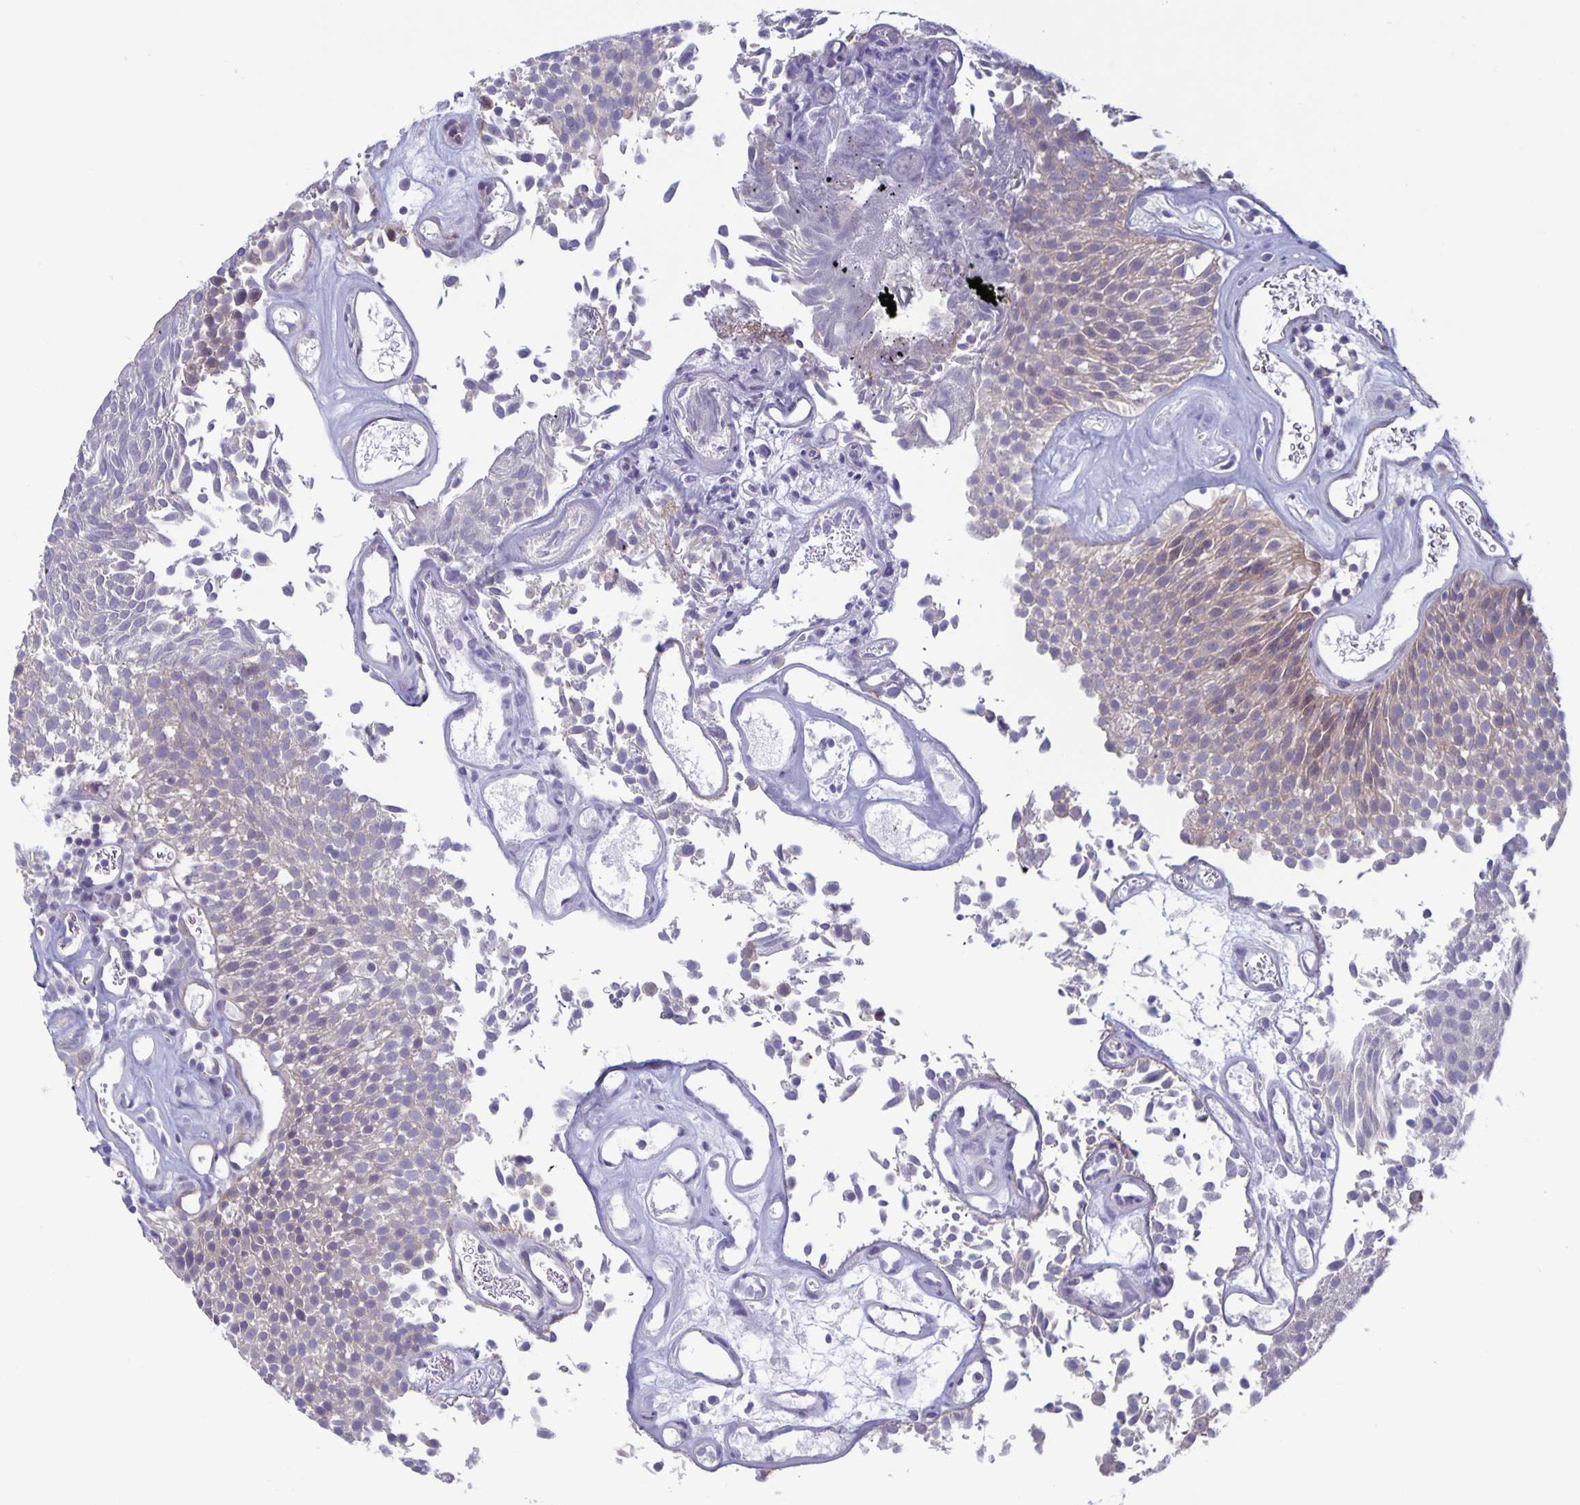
{"staining": {"intensity": "weak", "quantity": "<25%", "location": "cytoplasmic/membranous"}, "tissue": "urothelial cancer", "cell_type": "Tumor cells", "image_type": "cancer", "snomed": [{"axis": "morphology", "description": "Urothelial carcinoma, Low grade"}, {"axis": "topography", "description": "Urinary bladder"}], "caption": "Immunohistochemical staining of human low-grade urothelial carcinoma shows no significant expression in tumor cells.", "gene": "PLCB3", "patient": {"sex": "female", "age": 79}}